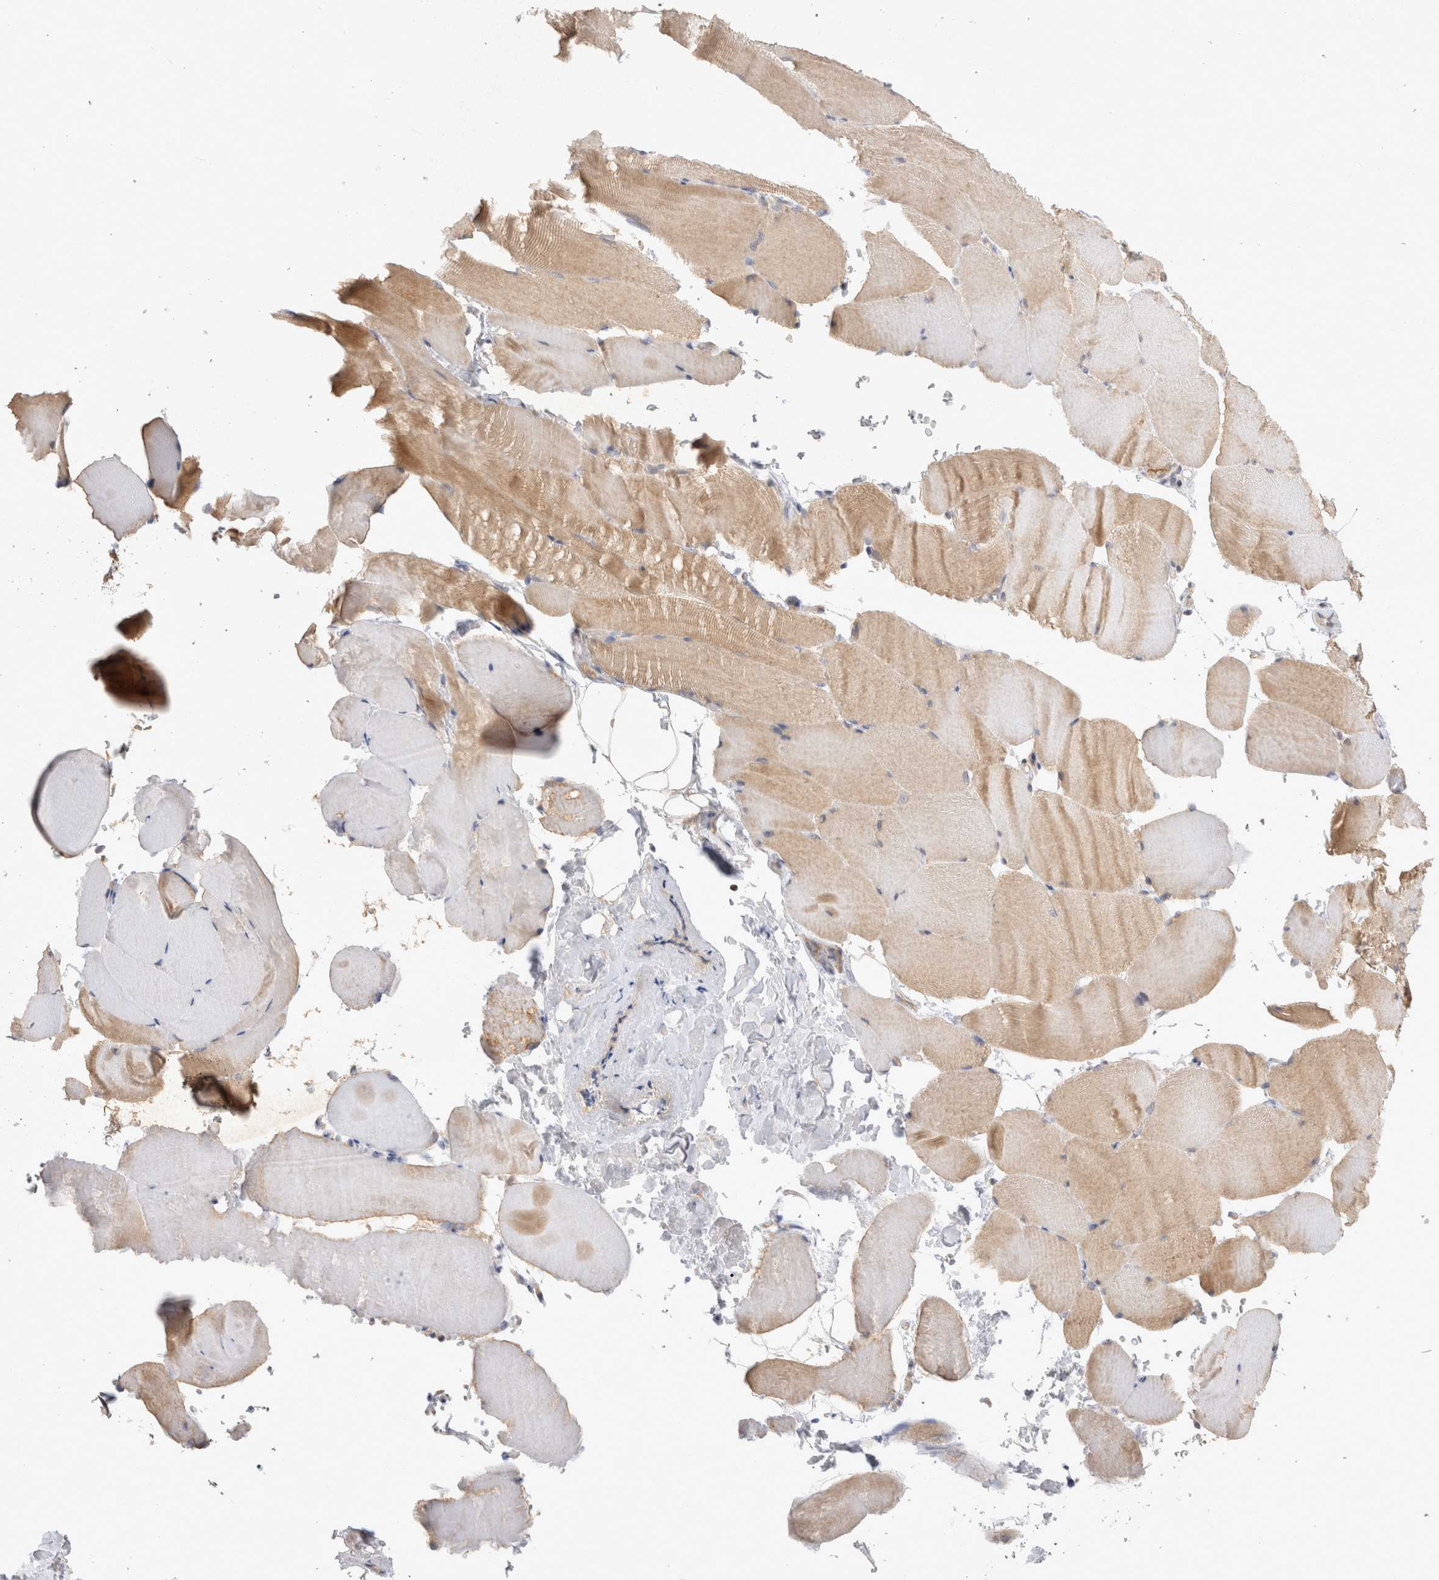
{"staining": {"intensity": "weak", "quantity": "25%-75%", "location": "cytoplasmic/membranous"}, "tissue": "skeletal muscle", "cell_type": "Myocytes", "image_type": "normal", "snomed": [{"axis": "morphology", "description": "Normal tissue, NOS"}, {"axis": "topography", "description": "Skeletal muscle"}, {"axis": "topography", "description": "Parathyroid gland"}], "caption": "Weak cytoplasmic/membranous expression is seen in about 25%-75% of myocytes in unremarkable skeletal muscle.", "gene": "HTT", "patient": {"sex": "female", "age": 37}}